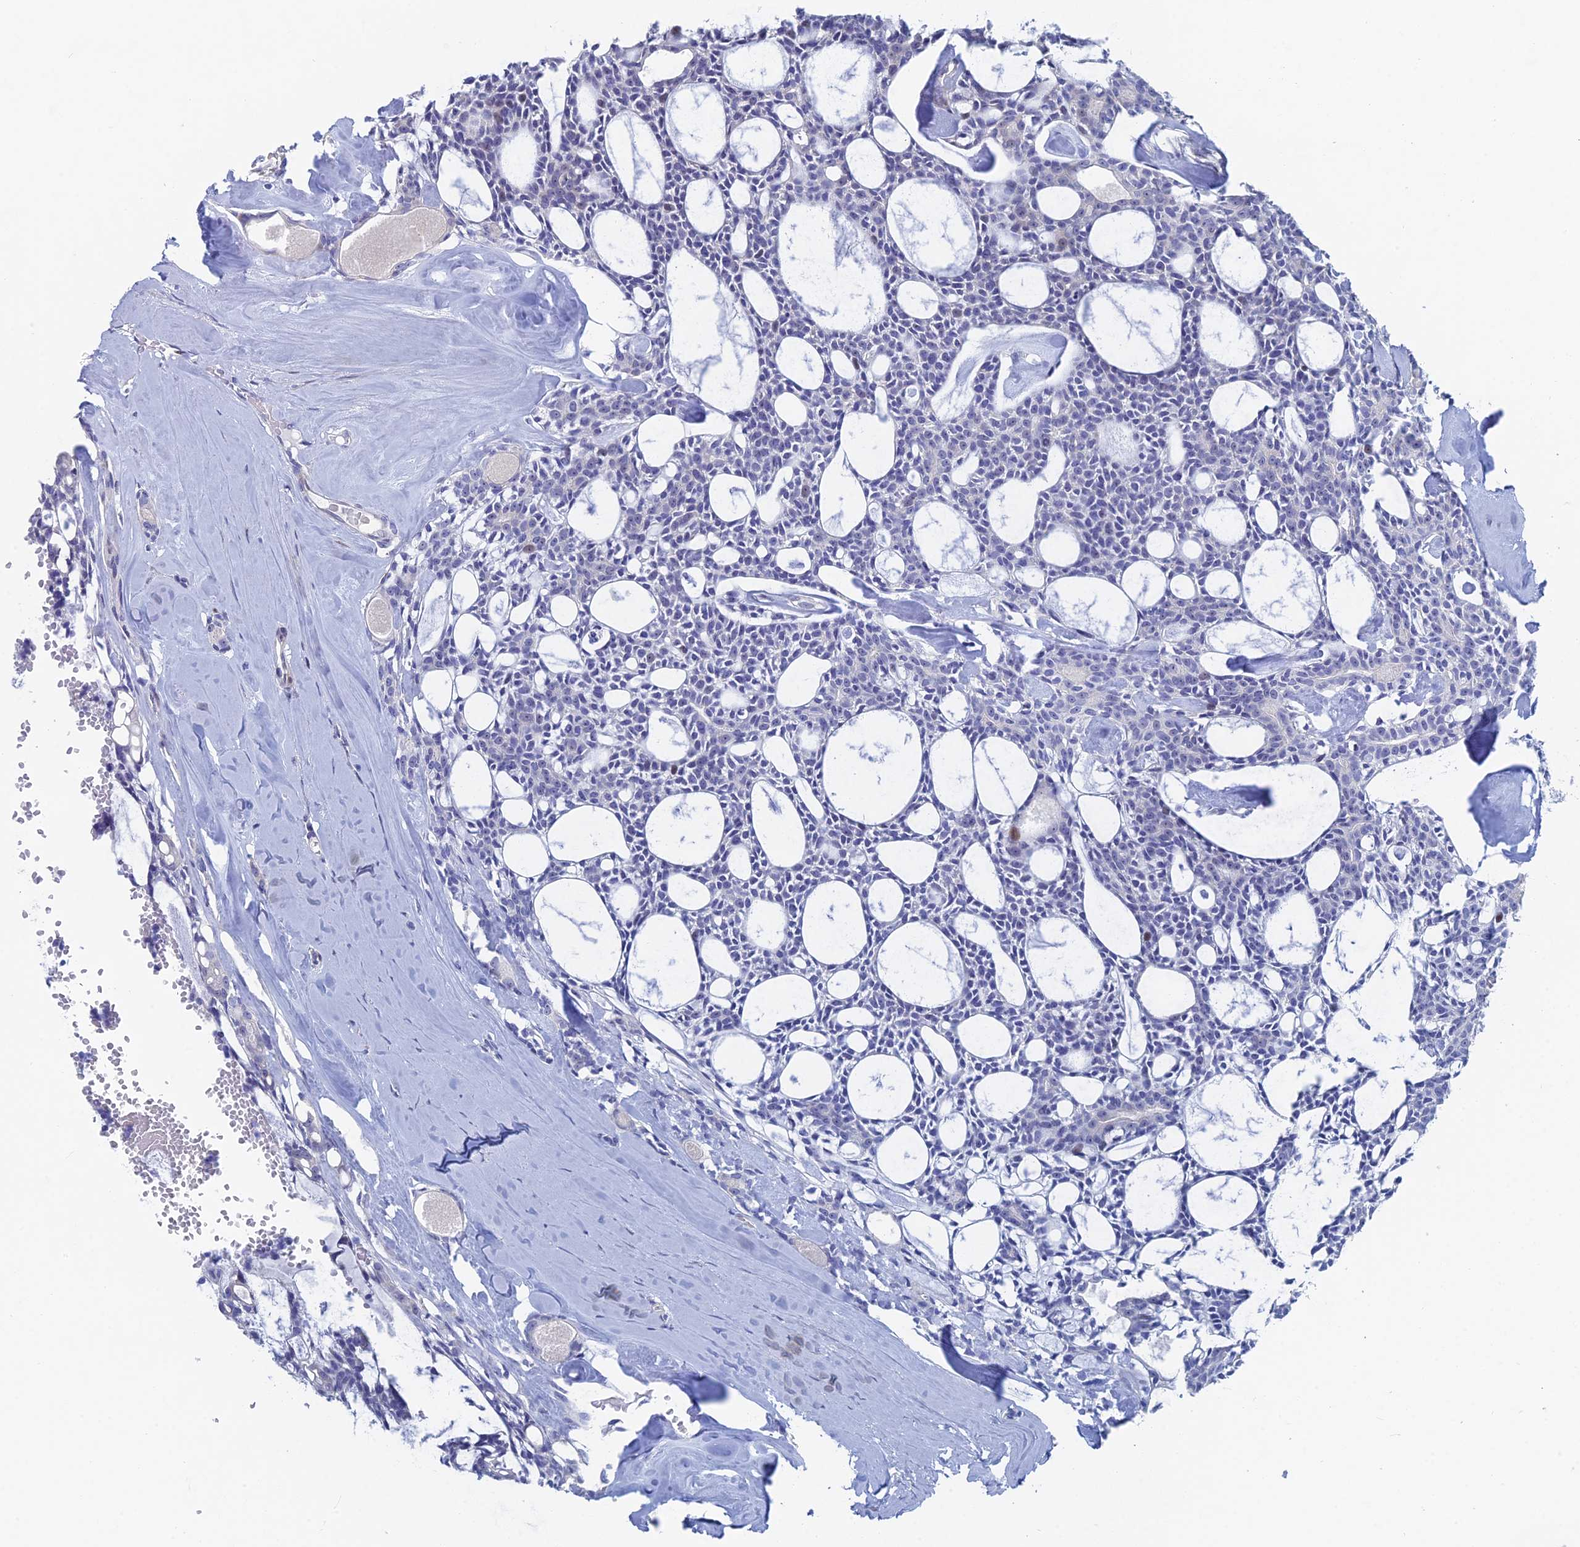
{"staining": {"intensity": "negative", "quantity": "none", "location": "none"}, "tissue": "head and neck cancer", "cell_type": "Tumor cells", "image_type": "cancer", "snomed": [{"axis": "morphology", "description": "Adenocarcinoma, NOS"}, {"axis": "topography", "description": "Salivary gland"}, {"axis": "topography", "description": "Head-Neck"}], "caption": "DAB immunohistochemical staining of head and neck cancer (adenocarcinoma) reveals no significant positivity in tumor cells.", "gene": "DRGX", "patient": {"sex": "male", "age": 55}}